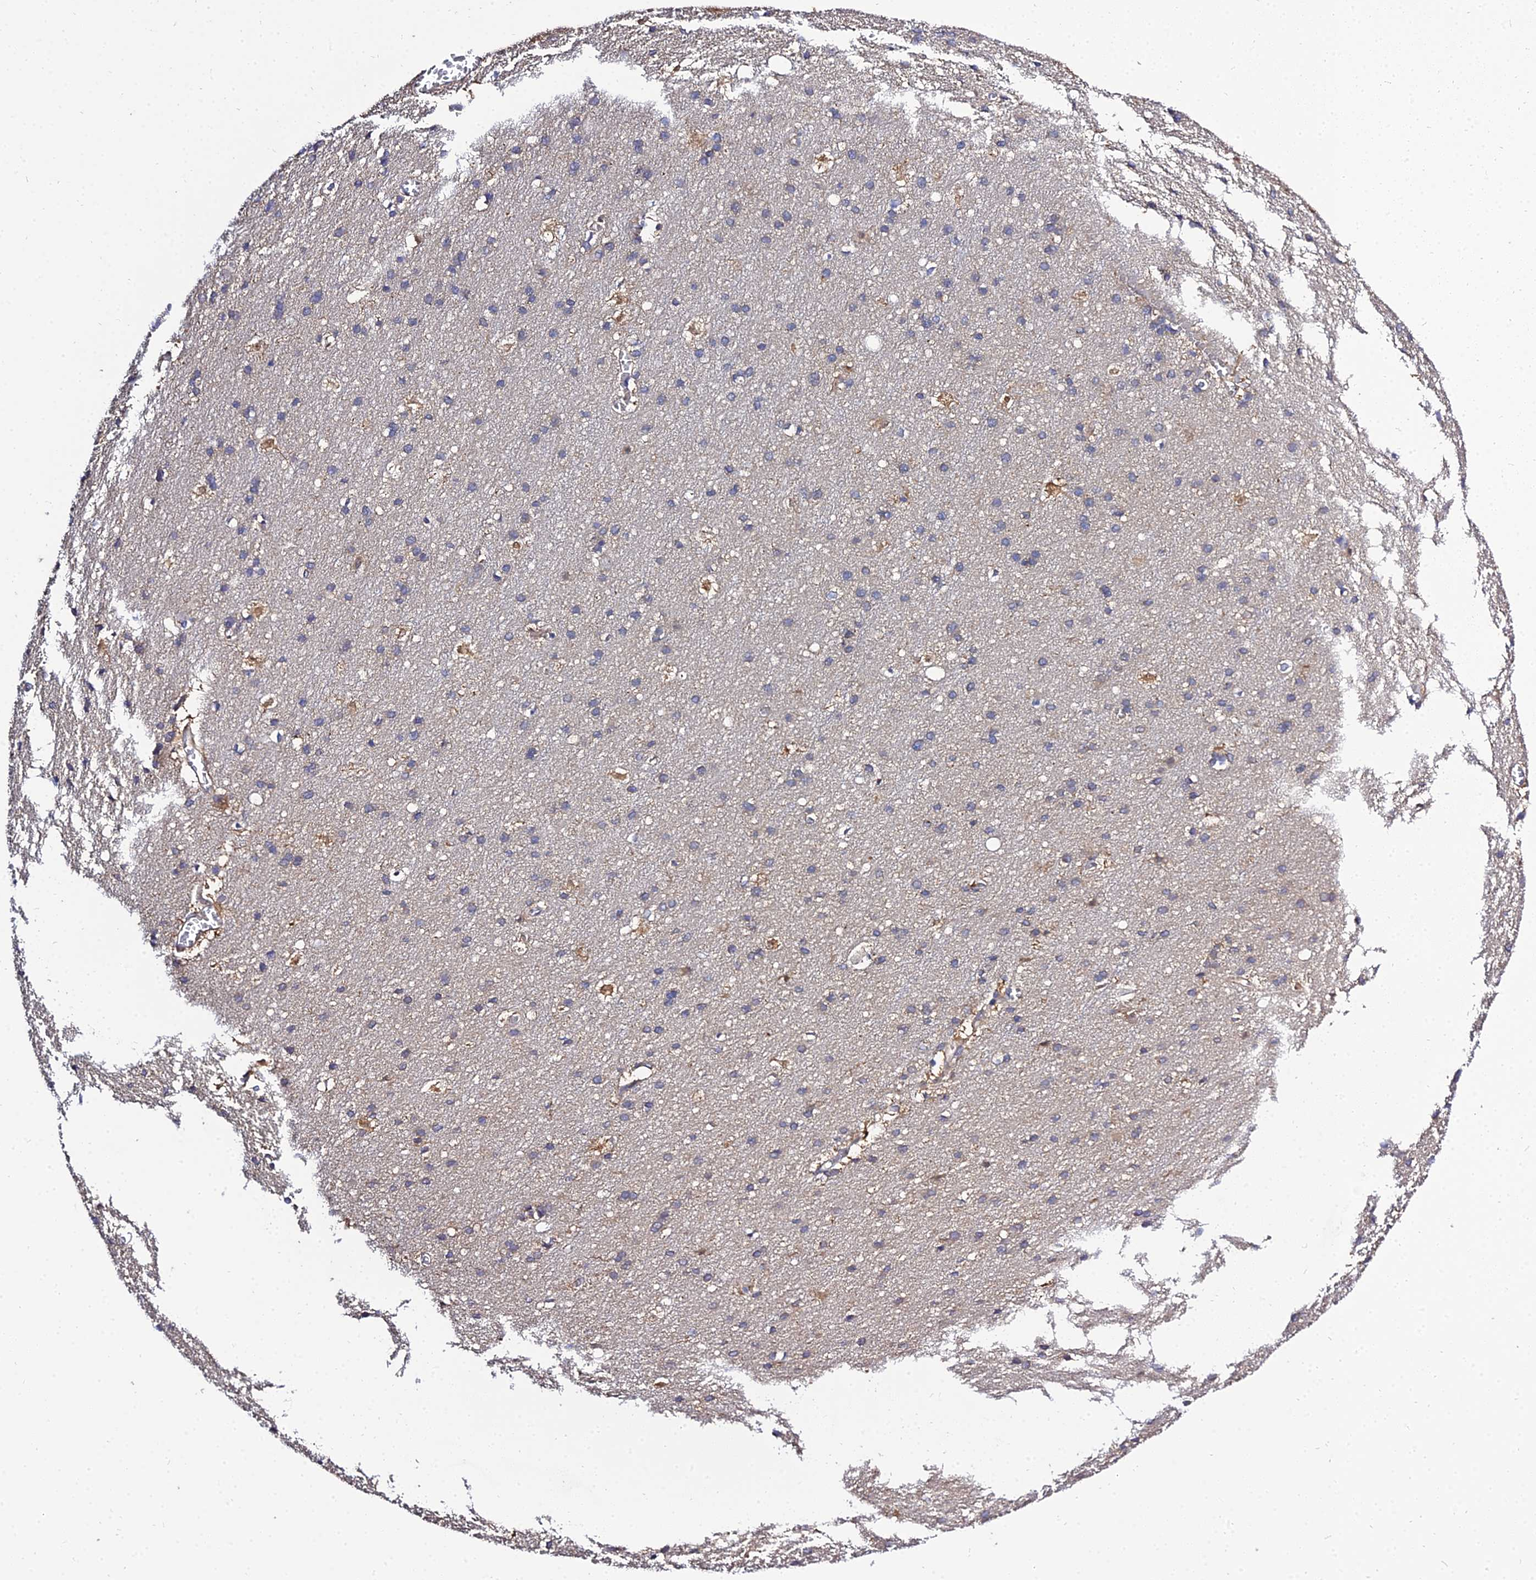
{"staining": {"intensity": "moderate", "quantity": "25%-75%", "location": "cytoplasmic/membranous"}, "tissue": "cerebral cortex", "cell_type": "Endothelial cells", "image_type": "normal", "snomed": [{"axis": "morphology", "description": "Normal tissue, NOS"}, {"axis": "topography", "description": "Cerebral cortex"}], "caption": "DAB (3,3'-diaminobenzidine) immunohistochemical staining of unremarkable cerebral cortex demonstrates moderate cytoplasmic/membranous protein positivity in approximately 25%-75% of endothelial cells.", "gene": "C2orf69", "patient": {"sex": "male", "age": 54}}